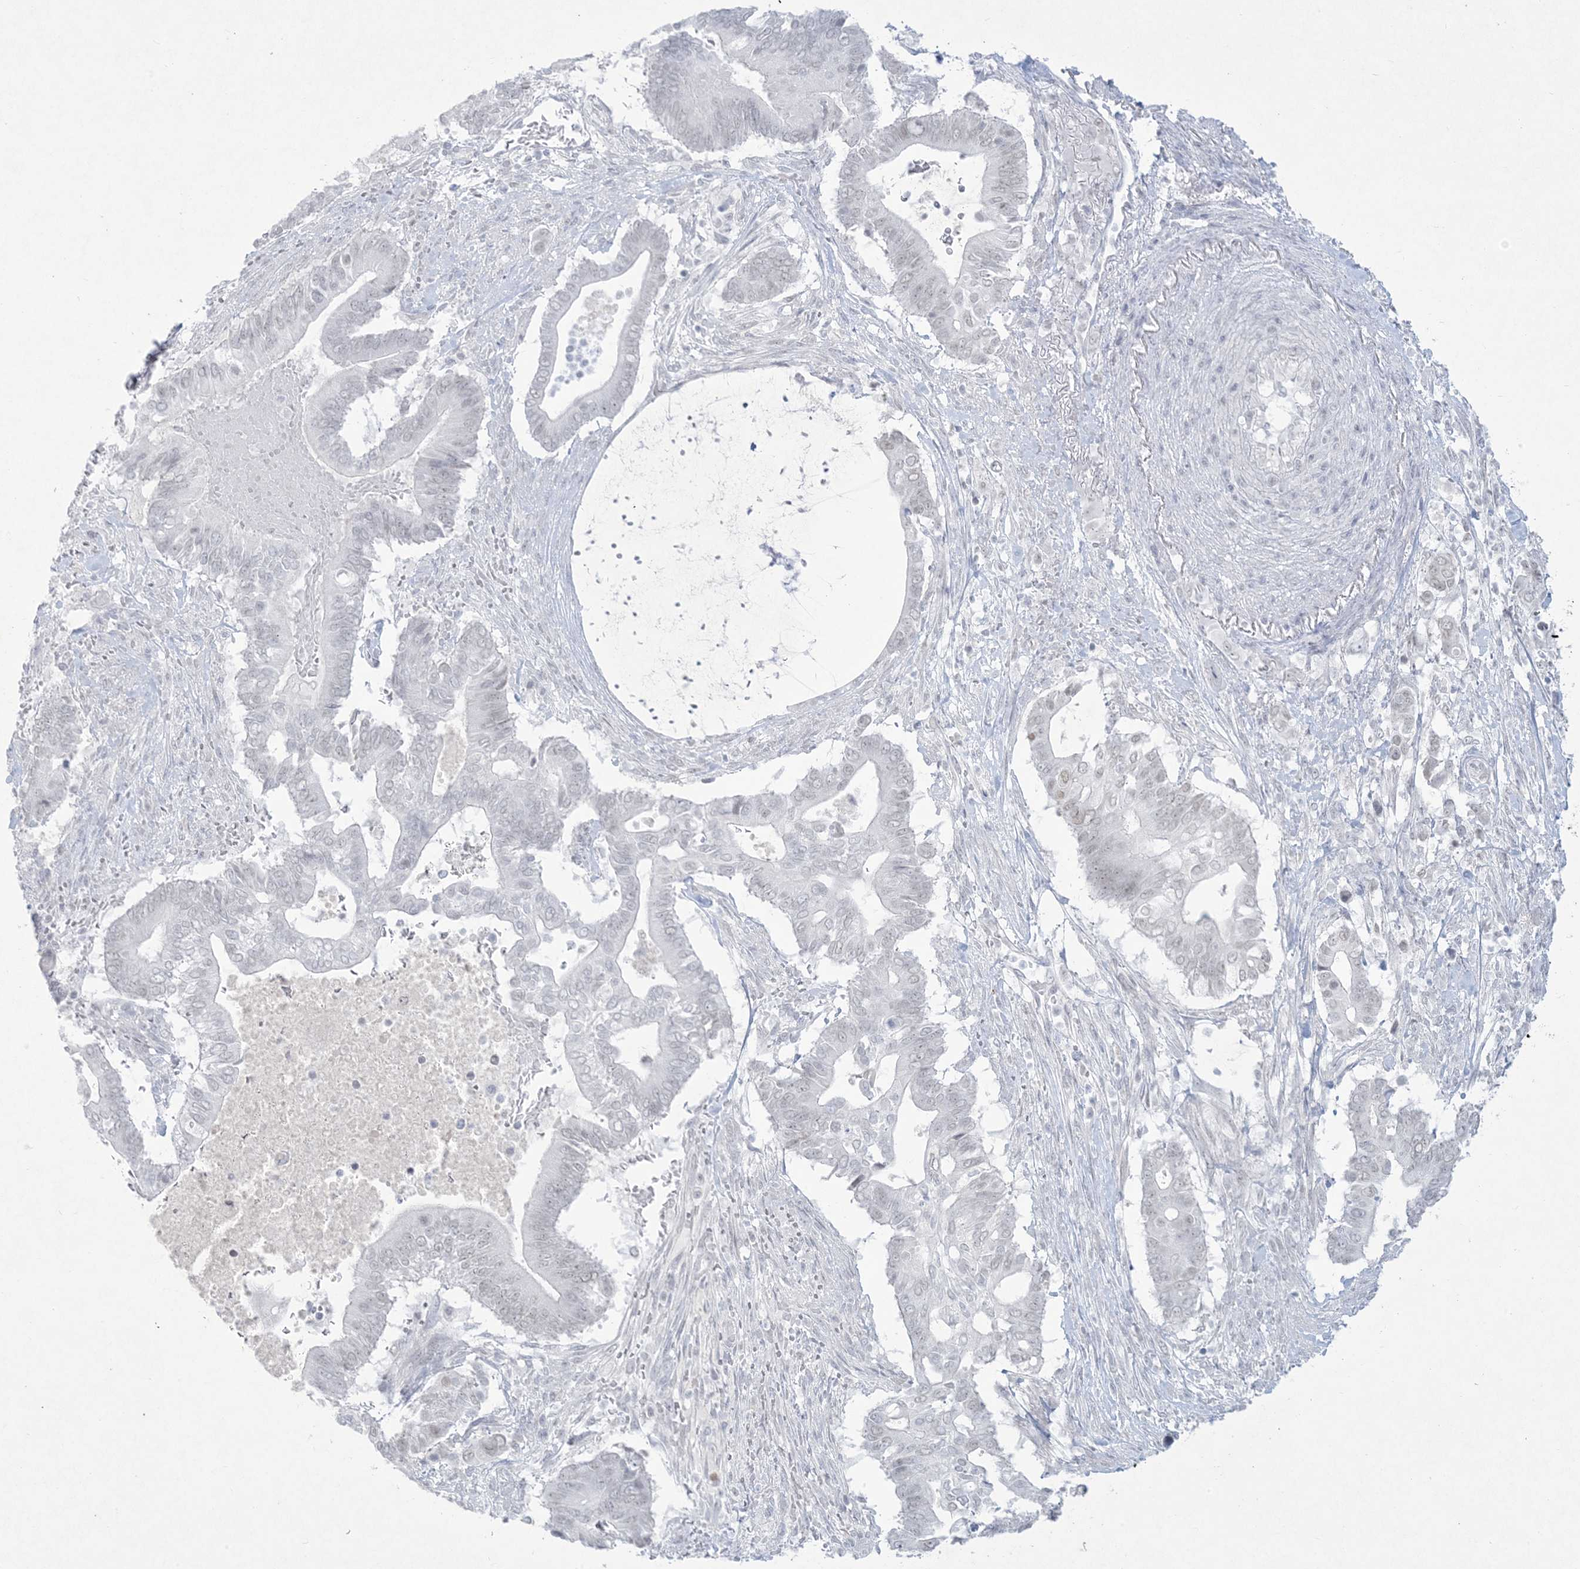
{"staining": {"intensity": "negative", "quantity": "none", "location": "none"}, "tissue": "pancreatic cancer", "cell_type": "Tumor cells", "image_type": "cancer", "snomed": [{"axis": "morphology", "description": "Adenocarcinoma, NOS"}, {"axis": "topography", "description": "Pancreas"}], "caption": "DAB immunohistochemical staining of adenocarcinoma (pancreatic) demonstrates no significant staining in tumor cells.", "gene": "HOMEZ", "patient": {"sex": "male", "age": 68}}